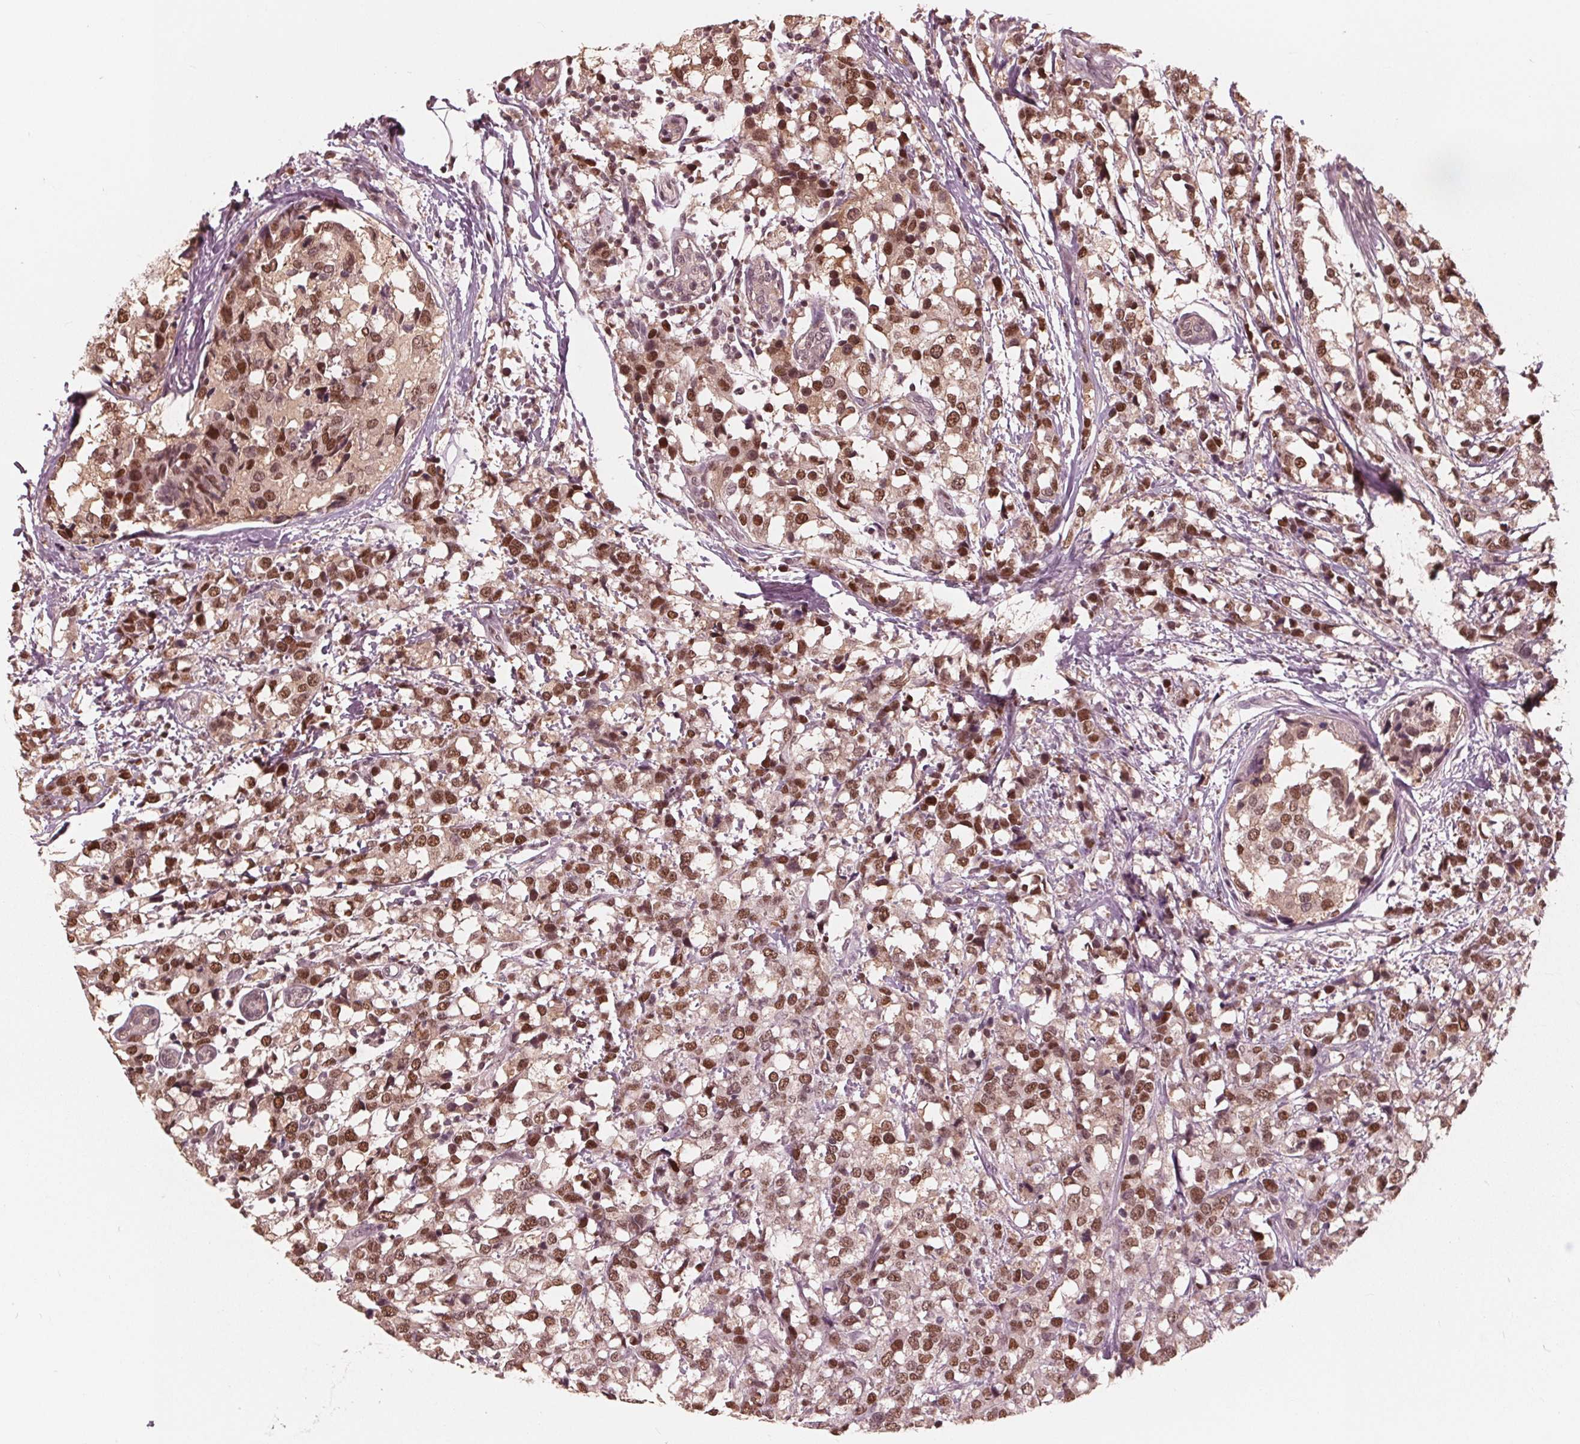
{"staining": {"intensity": "moderate", "quantity": ">75%", "location": "nuclear"}, "tissue": "breast cancer", "cell_type": "Tumor cells", "image_type": "cancer", "snomed": [{"axis": "morphology", "description": "Lobular carcinoma"}, {"axis": "topography", "description": "Breast"}], "caption": "Protein positivity by immunohistochemistry exhibits moderate nuclear positivity in approximately >75% of tumor cells in breast cancer. The protein is shown in brown color, while the nuclei are stained blue.", "gene": "HIRIP3", "patient": {"sex": "female", "age": 59}}